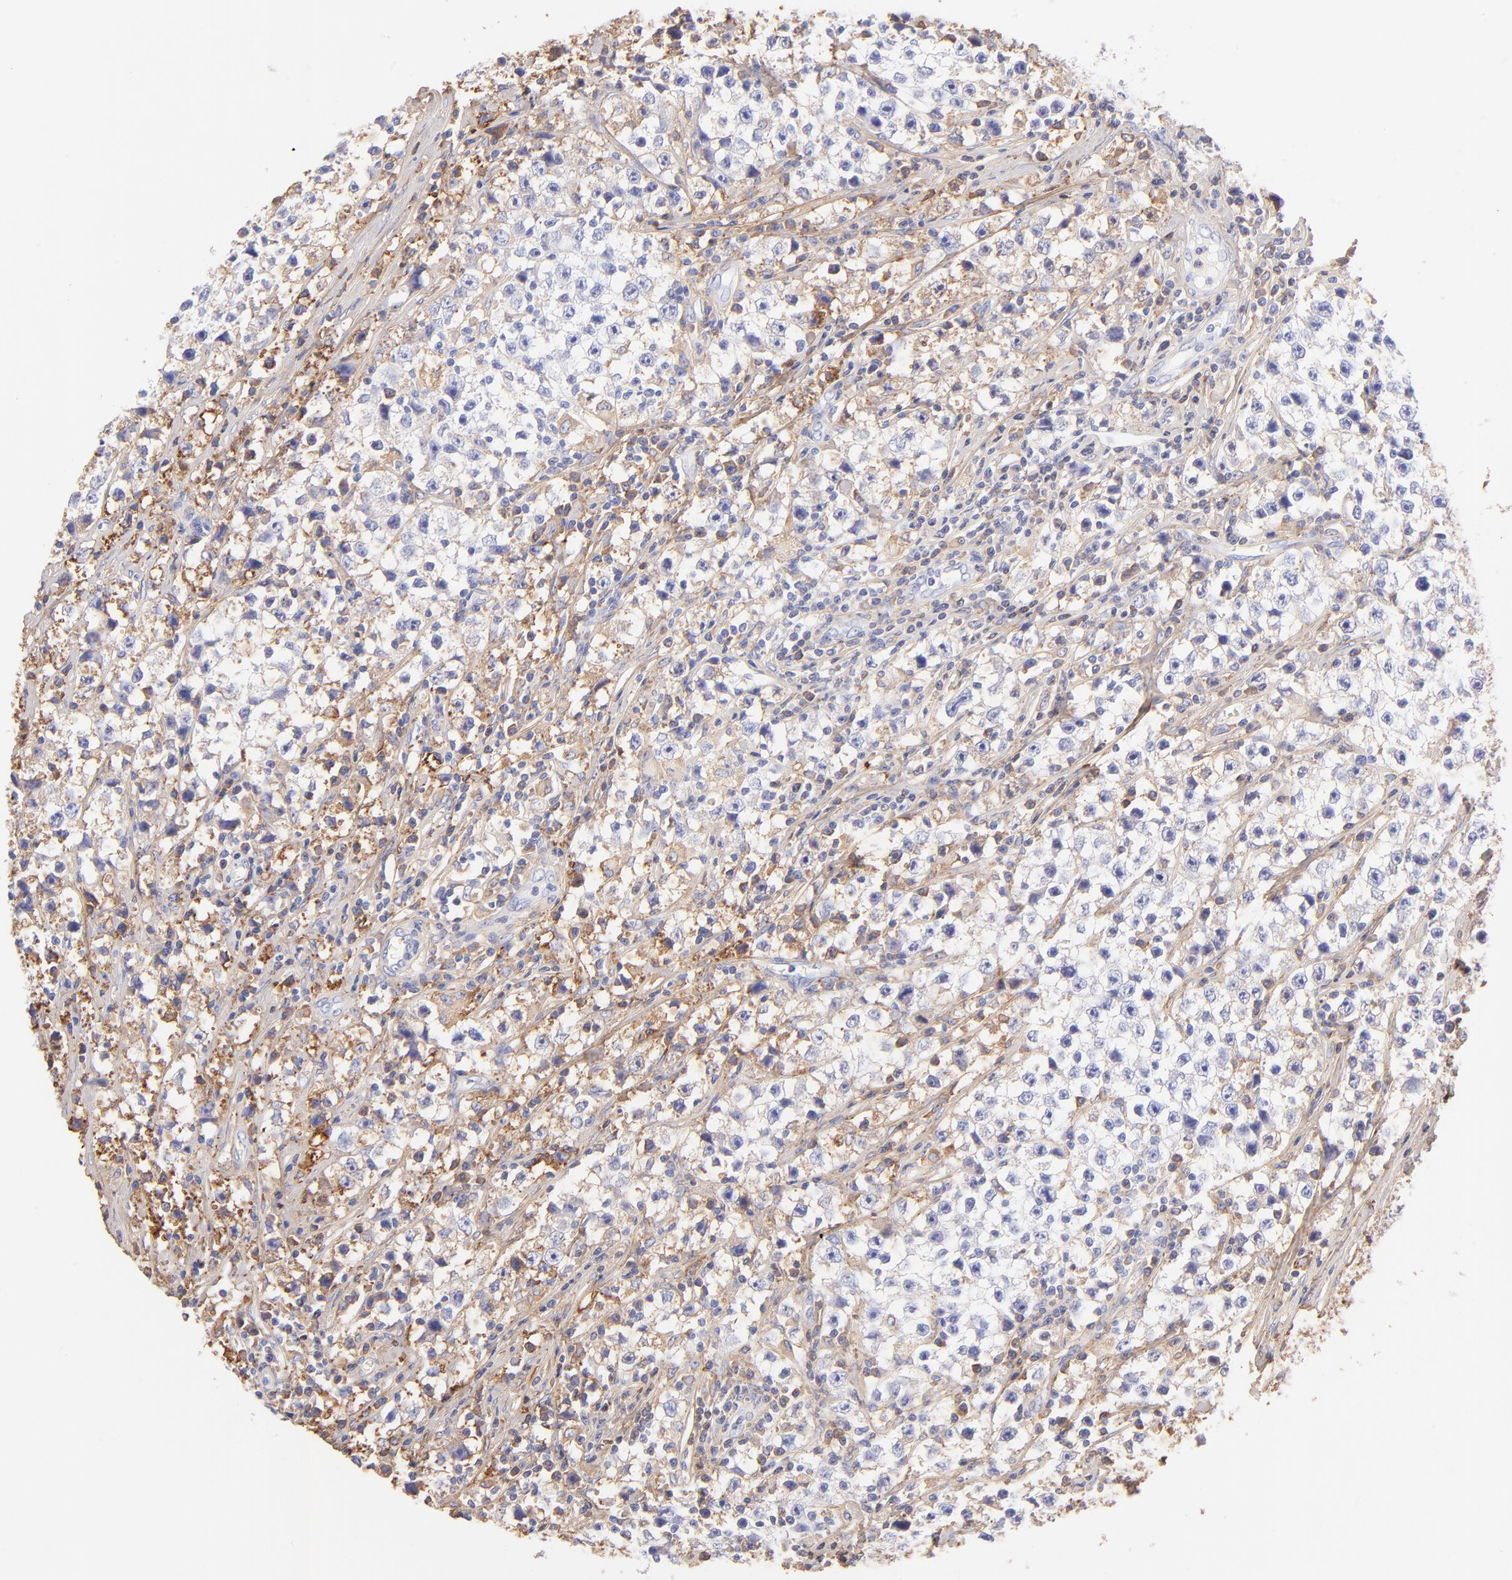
{"staining": {"intensity": "negative", "quantity": "none", "location": "none"}, "tissue": "testis cancer", "cell_type": "Tumor cells", "image_type": "cancer", "snomed": [{"axis": "morphology", "description": "Seminoma, NOS"}, {"axis": "topography", "description": "Testis"}], "caption": "Immunohistochemistry image of human testis seminoma stained for a protein (brown), which reveals no expression in tumor cells.", "gene": "BGN", "patient": {"sex": "male", "age": 35}}